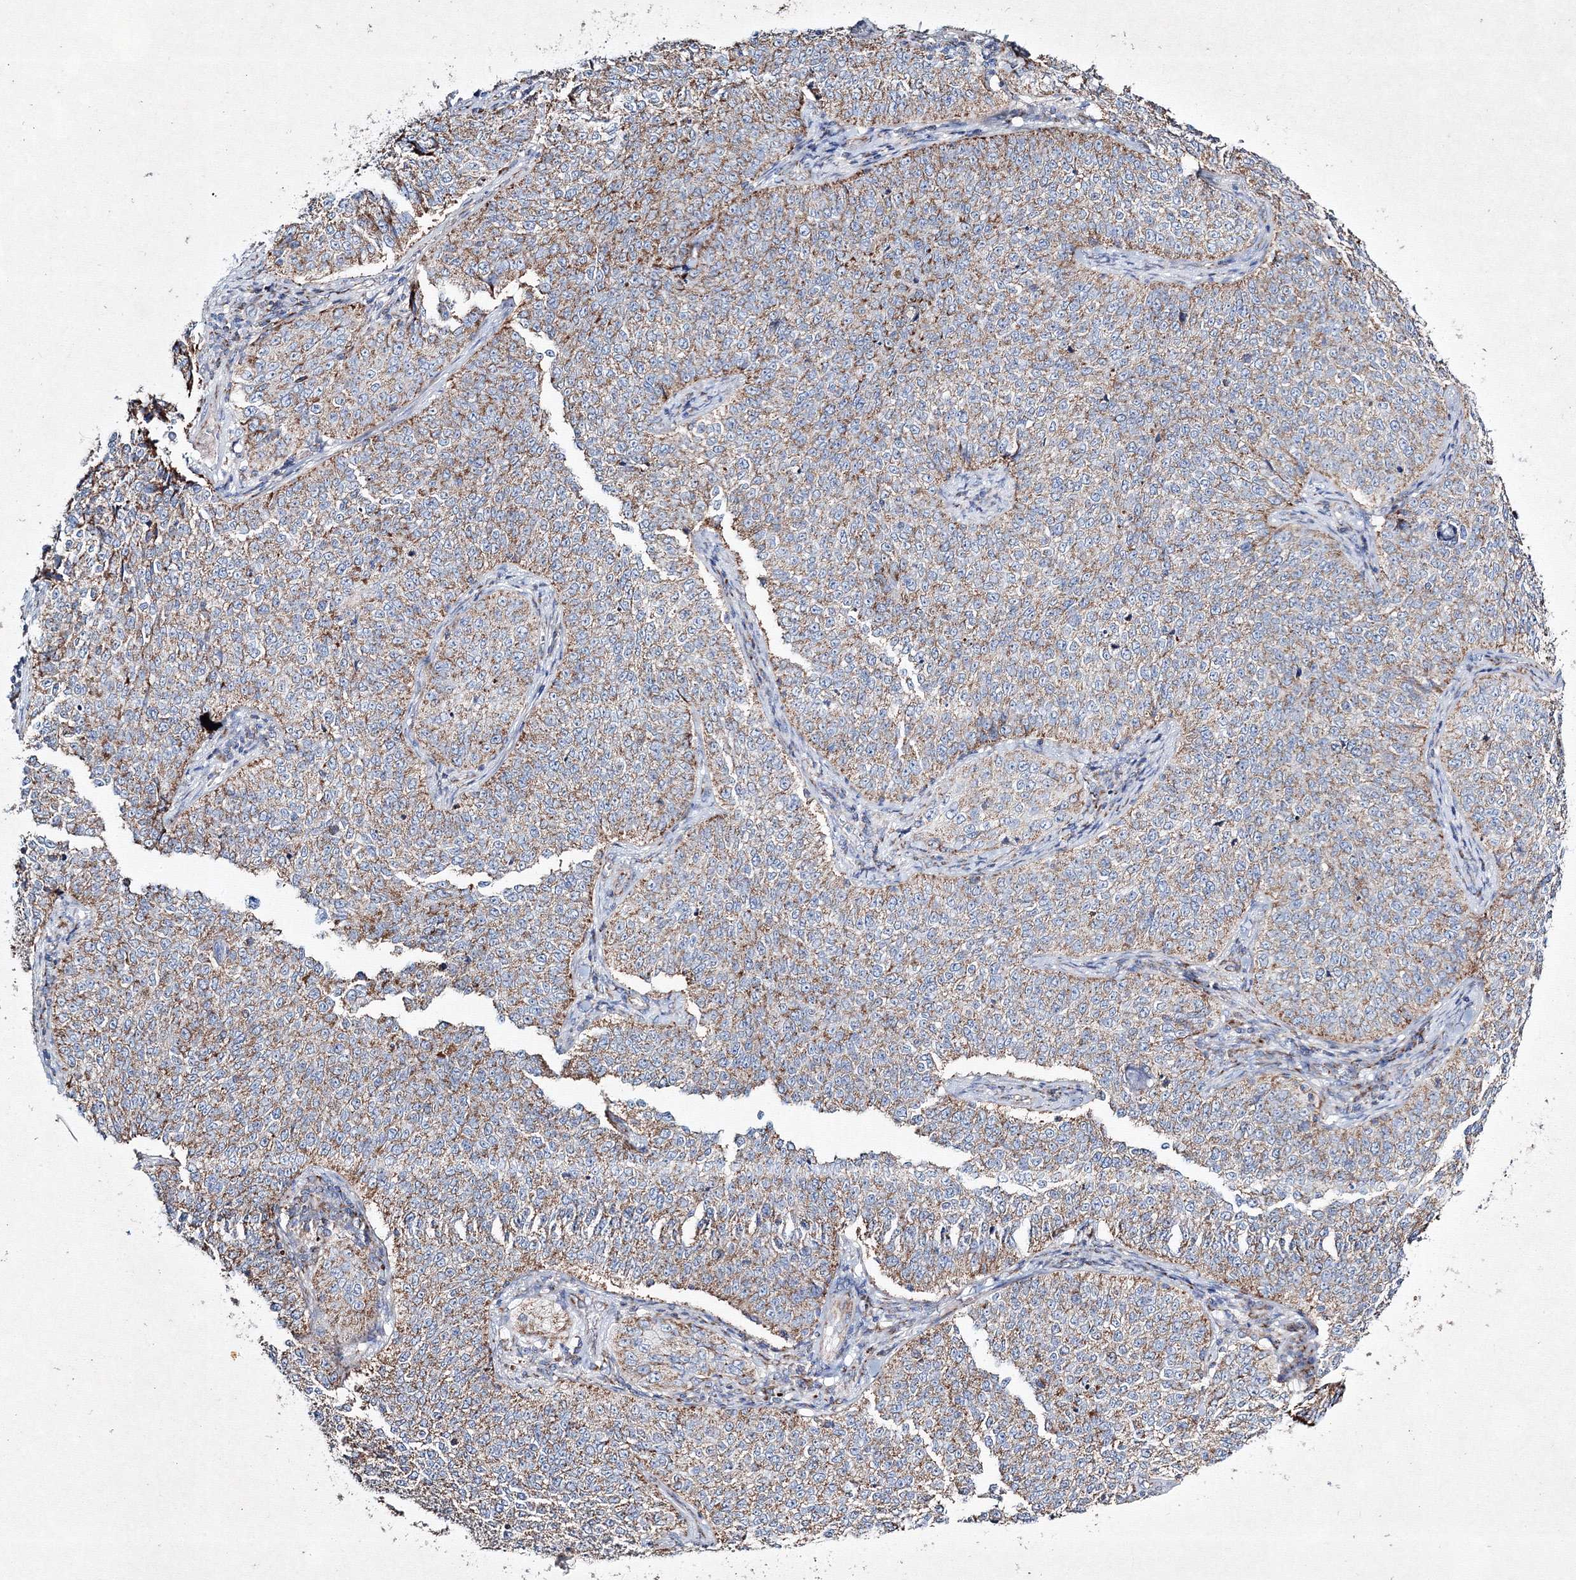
{"staining": {"intensity": "moderate", "quantity": ">75%", "location": "cytoplasmic/membranous"}, "tissue": "cervical cancer", "cell_type": "Tumor cells", "image_type": "cancer", "snomed": [{"axis": "morphology", "description": "Squamous cell carcinoma, NOS"}, {"axis": "topography", "description": "Cervix"}], "caption": "Protein staining exhibits moderate cytoplasmic/membranous positivity in approximately >75% of tumor cells in cervical cancer.", "gene": "IGSF9", "patient": {"sex": "female", "age": 35}}